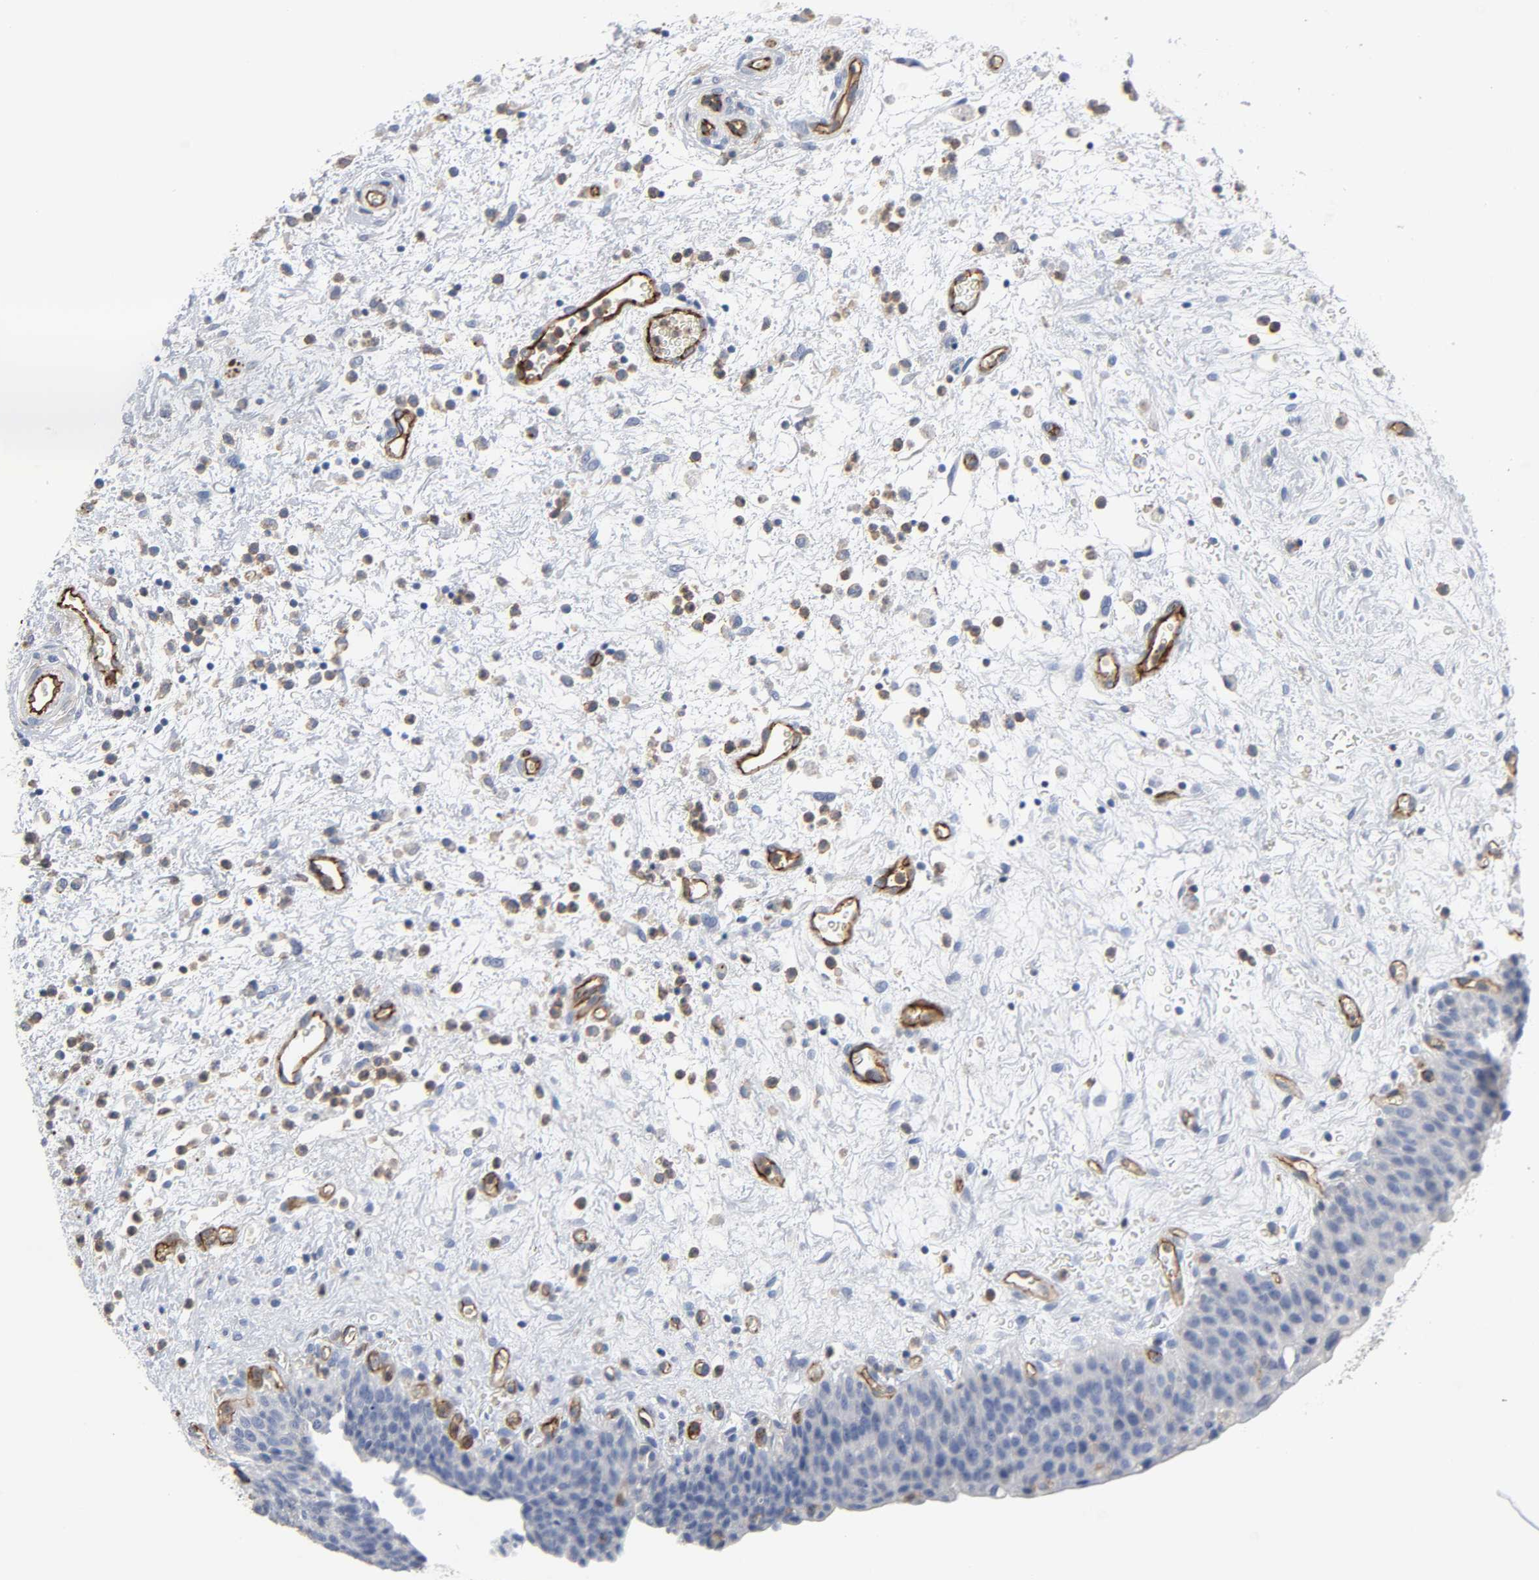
{"staining": {"intensity": "negative", "quantity": "none", "location": "none"}, "tissue": "urinary bladder", "cell_type": "Urothelial cells", "image_type": "normal", "snomed": [{"axis": "morphology", "description": "Normal tissue, NOS"}, {"axis": "morphology", "description": "Dysplasia, NOS"}, {"axis": "topography", "description": "Urinary bladder"}], "caption": "Urothelial cells are negative for brown protein staining in normal urinary bladder. (Immunohistochemistry (ihc), brightfield microscopy, high magnification).", "gene": "PECAM1", "patient": {"sex": "male", "age": 35}}